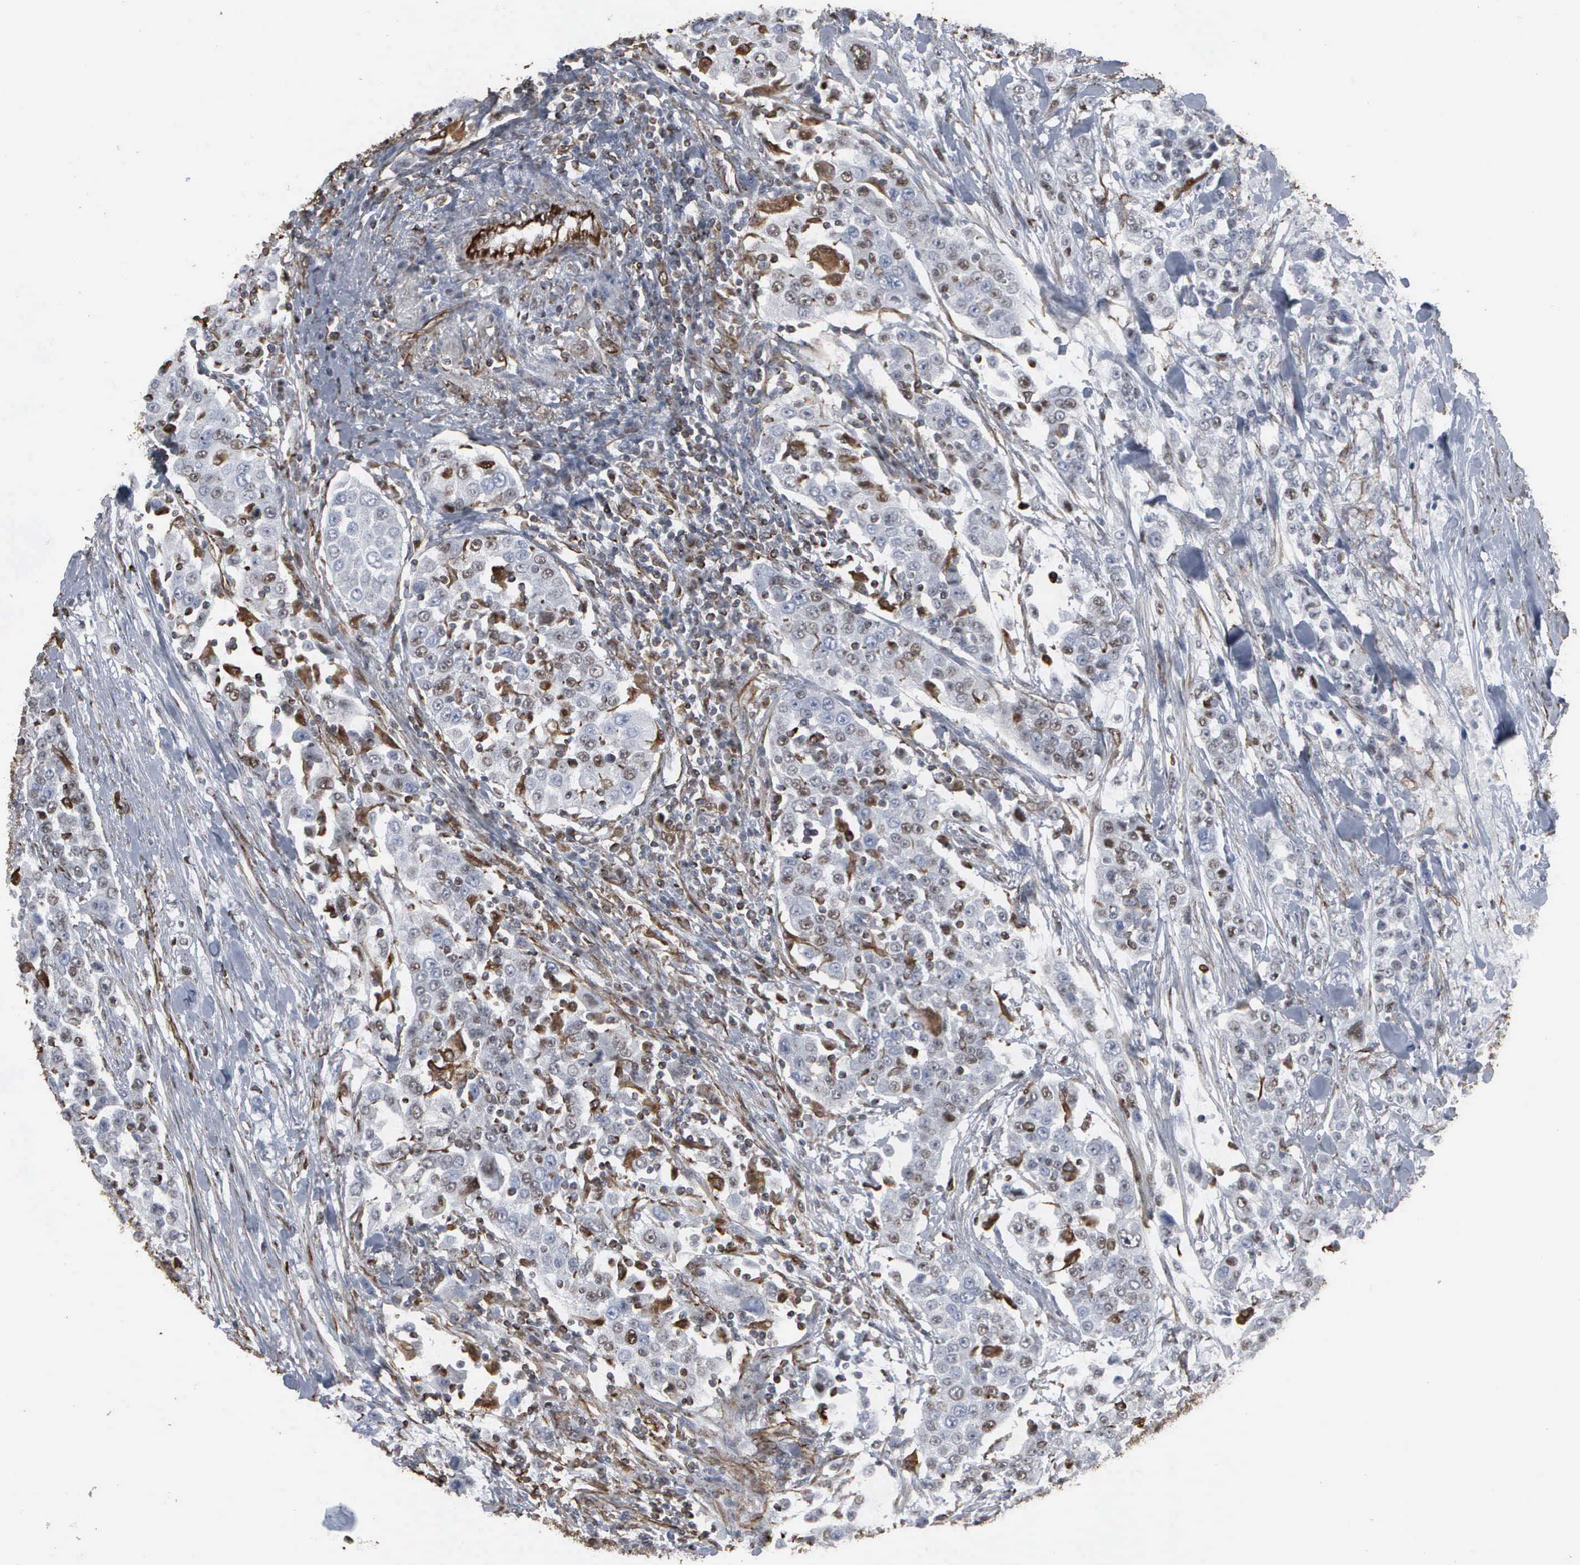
{"staining": {"intensity": "weak", "quantity": "<25%", "location": "nuclear"}, "tissue": "urothelial cancer", "cell_type": "Tumor cells", "image_type": "cancer", "snomed": [{"axis": "morphology", "description": "Urothelial carcinoma, High grade"}, {"axis": "topography", "description": "Urinary bladder"}], "caption": "Immunohistochemistry (IHC) of urothelial cancer displays no positivity in tumor cells.", "gene": "CCNE1", "patient": {"sex": "female", "age": 80}}